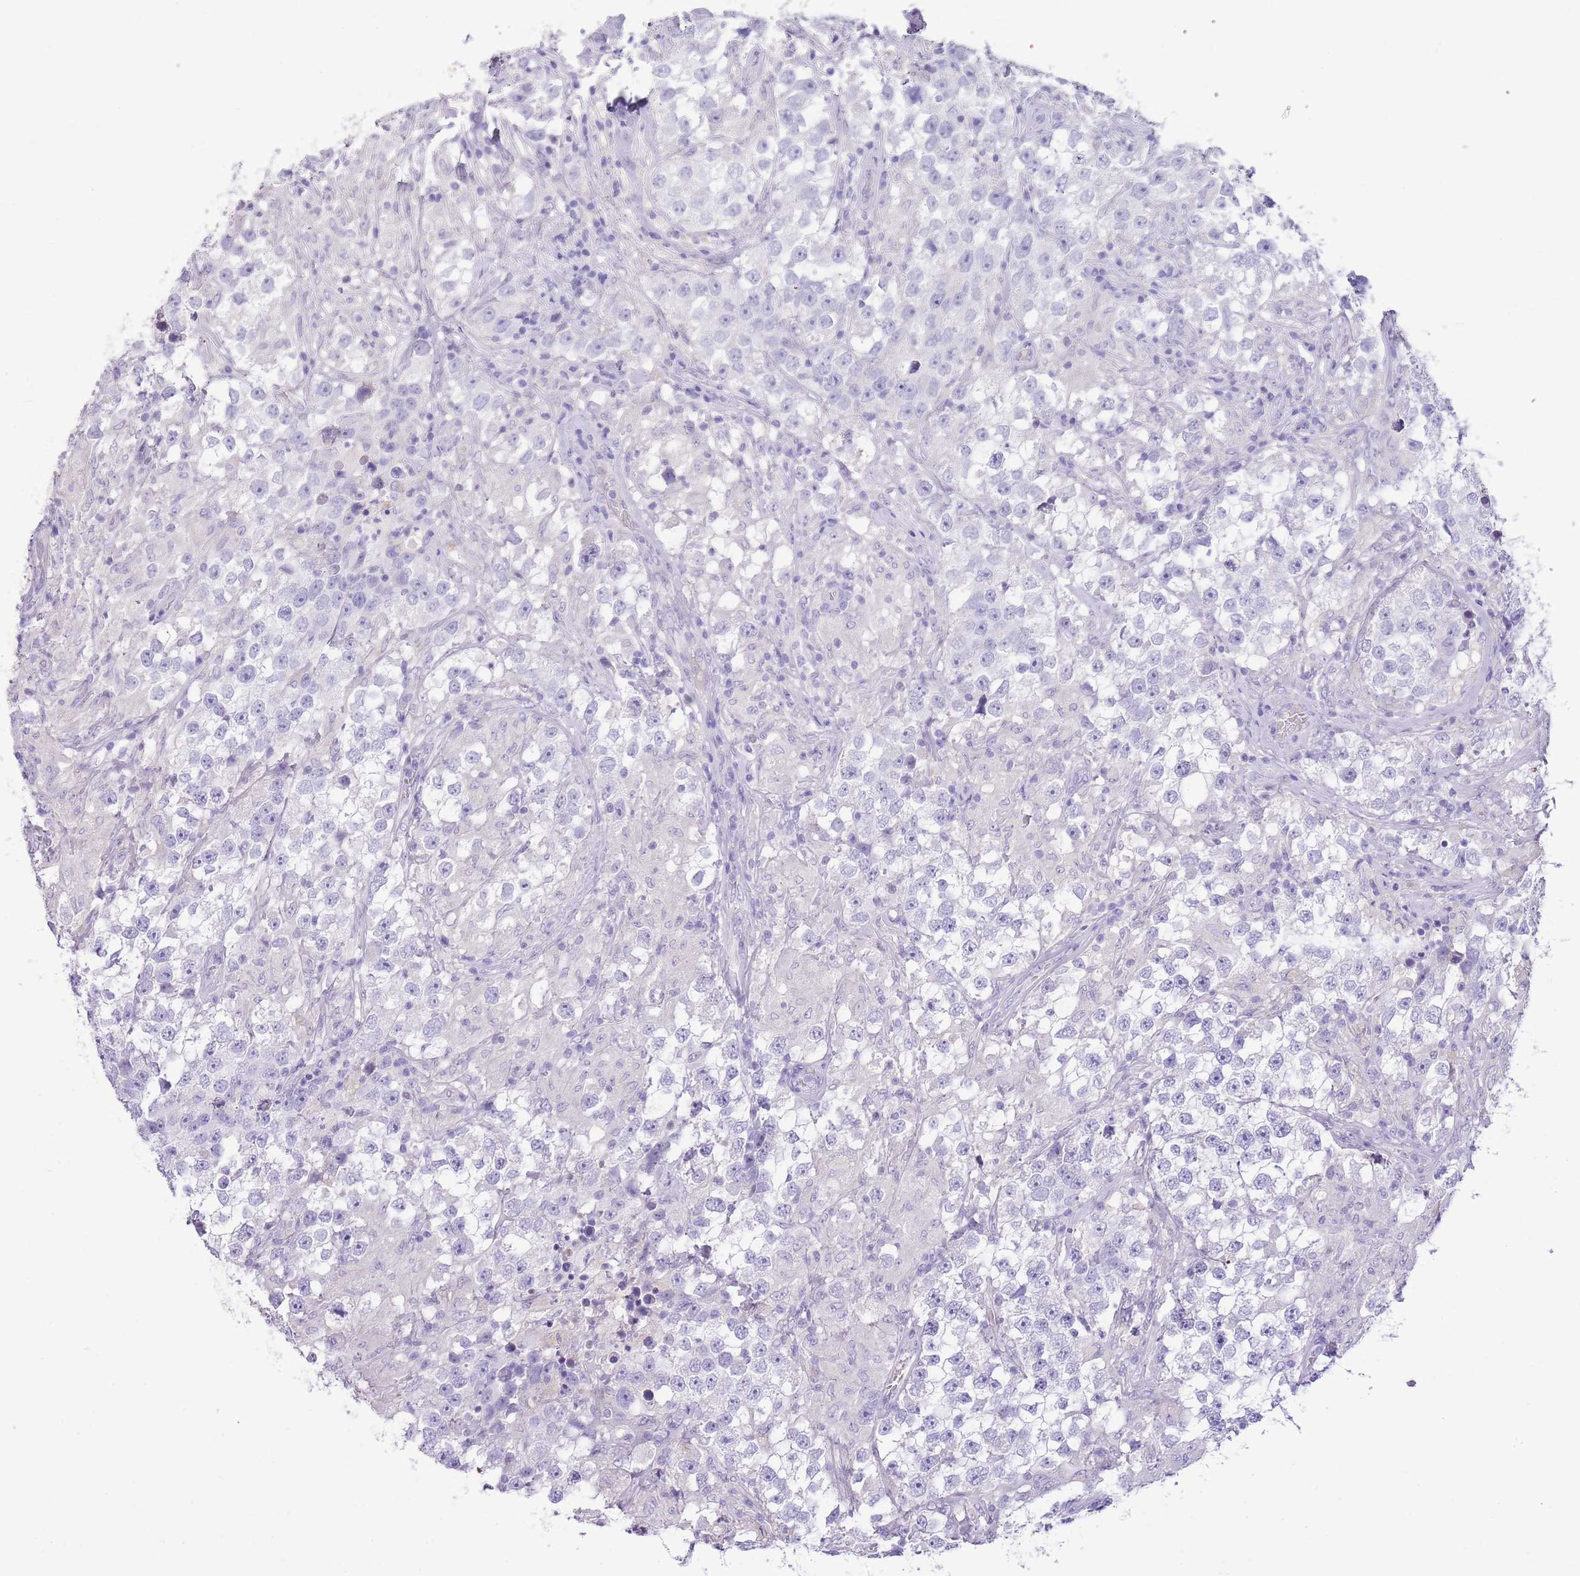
{"staining": {"intensity": "negative", "quantity": "none", "location": "none"}, "tissue": "testis cancer", "cell_type": "Tumor cells", "image_type": "cancer", "snomed": [{"axis": "morphology", "description": "Seminoma, NOS"}, {"axis": "topography", "description": "Testis"}], "caption": "Tumor cells are negative for brown protein staining in testis cancer (seminoma). (Stains: DAB (3,3'-diaminobenzidine) IHC with hematoxylin counter stain, Microscopy: brightfield microscopy at high magnification).", "gene": "TOX2", "patient": {"sex": "male", "age": 46}}